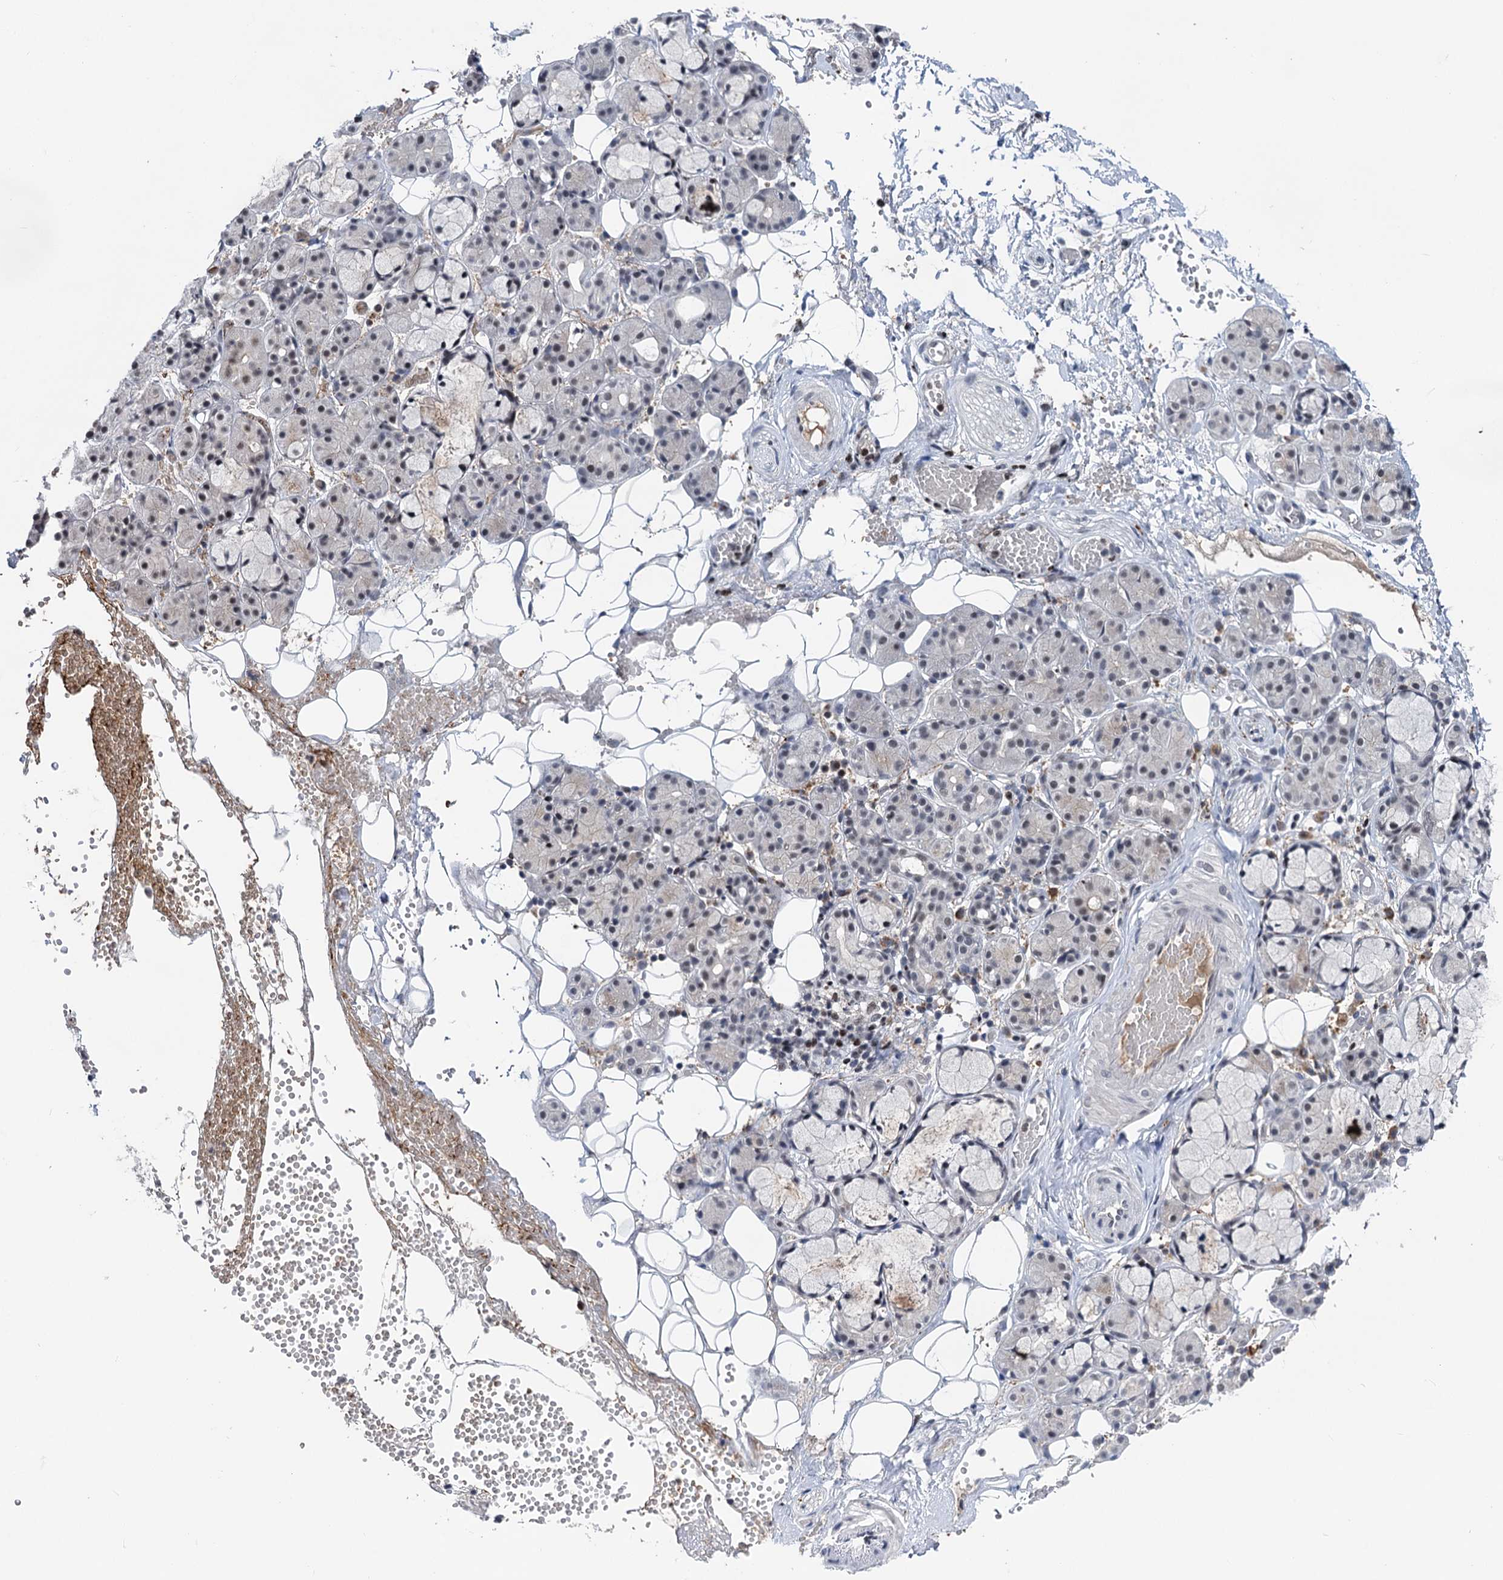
{"staining": {"intensity": "moderate", "quantity": "<25%", "location": "nuclear"}, "tissue": "salivary gland", "cell_type": "Glandular cells", "image_type": "normal", "snomed": [{"axis": "morphology", "description": "Normal tissue, NOS"}, {"axis": "topography", "description": "Salivary gland"}], "caption": "Immunohistochemistry of unremarkable human salivary gland reveals low levels of moderate nuclear expression in approximately <25% of glandular cells.", "gene": "ZCCHC10", "patient": {"sex": "male", "age": 63}}